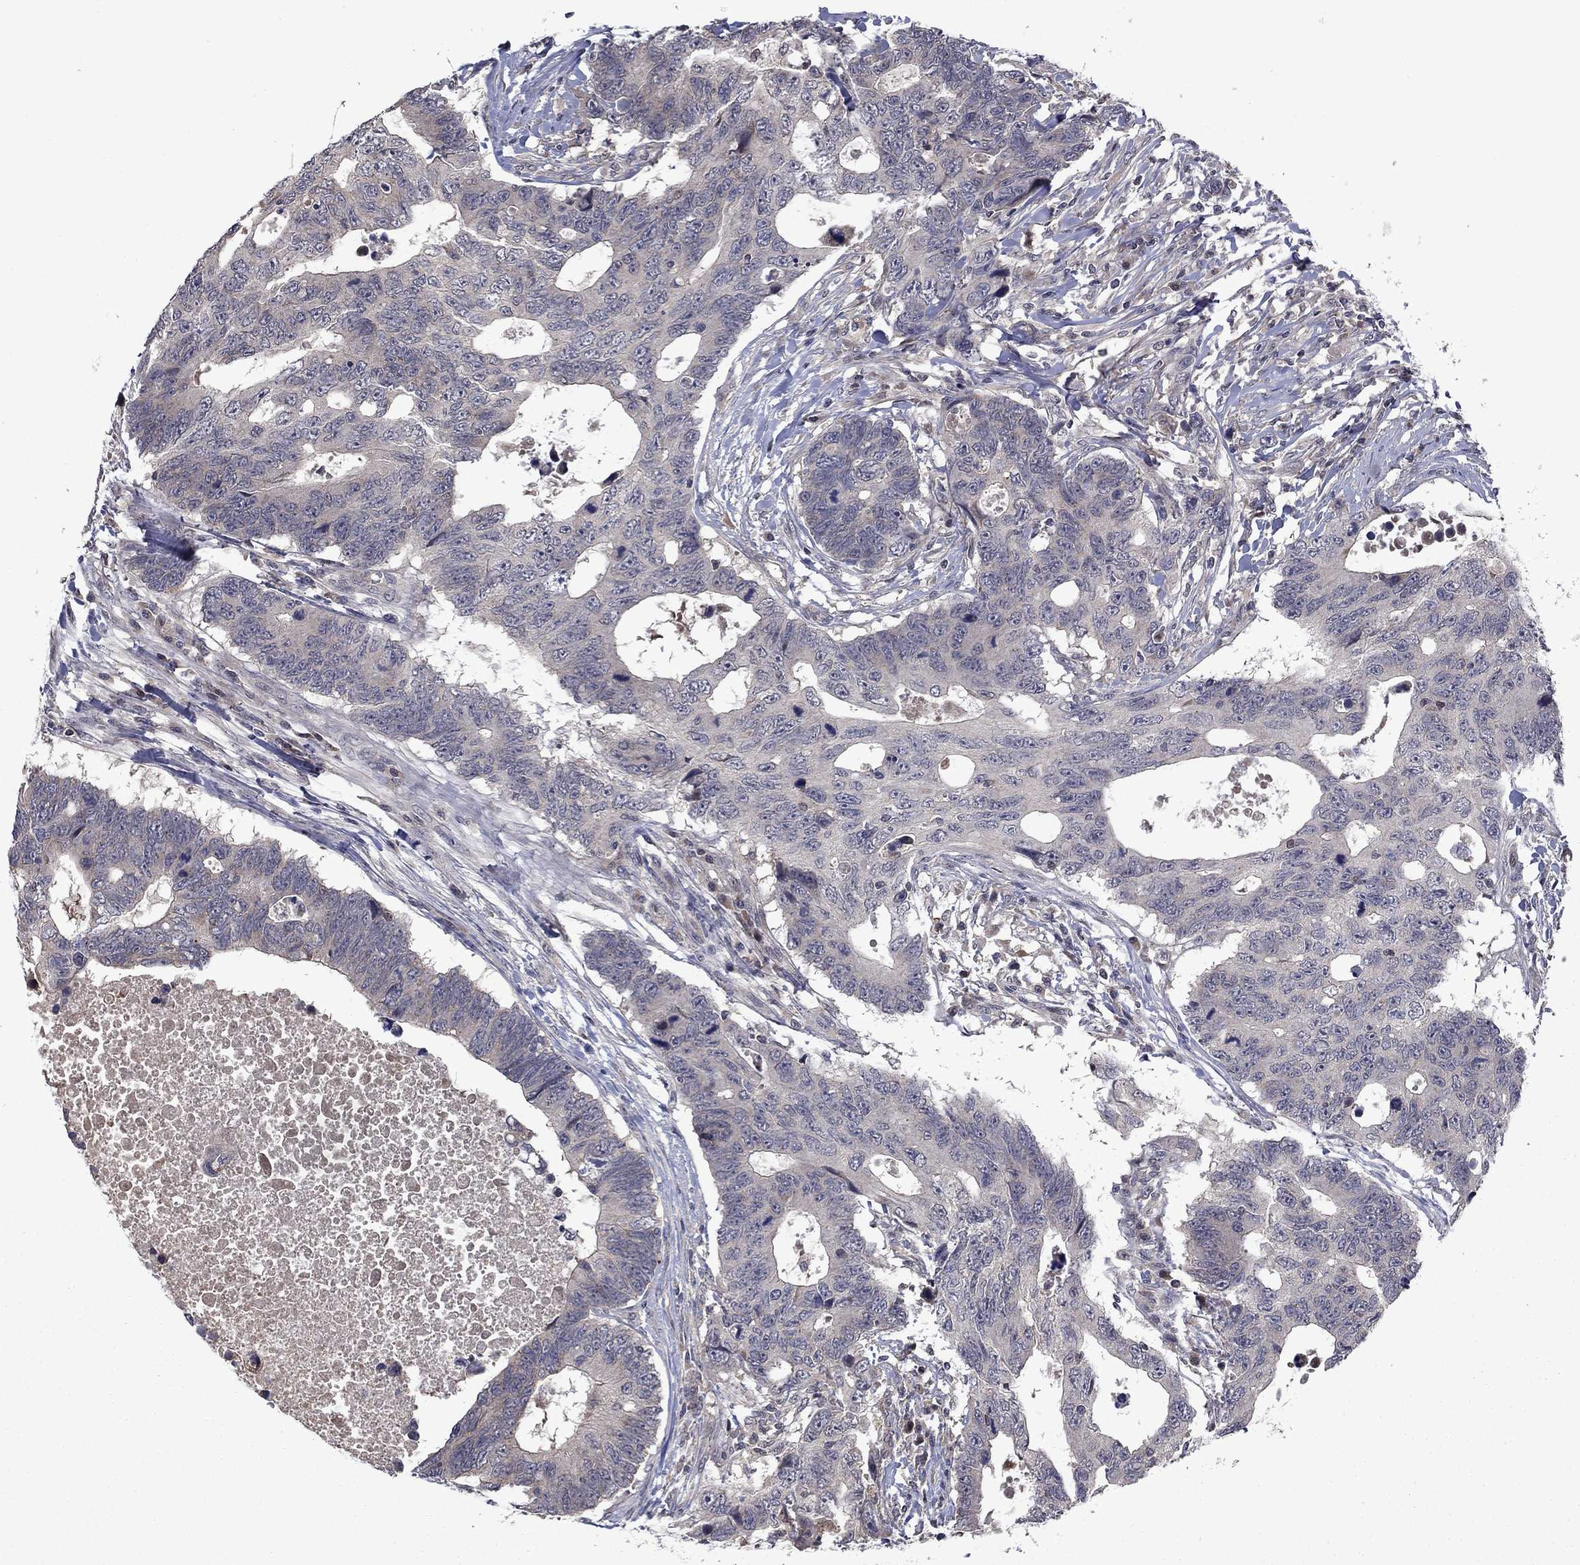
{"staining": {"intensity": "negative", "quantity": "none", "location": "none"}, "tissue": "colorectal cancer", "cell_type": "Tumor cells", "image_type": "cancer", "snomed": [{"axis": "morphology", "description": "Adenocarcinoma, NOS"}, {"axis": "topography", "description": "Colon"}], "caption": "The immunohistochemistry histopathology image has no significant staining in tumor cells of colorectal adenocarcinoma tissue. (DAB (3,3'-diaminobenzidine) immunohistochemistry (IHC), high magnification).", "gene": "FAM3B", "patient": {"sex": "female", "age": 77}}